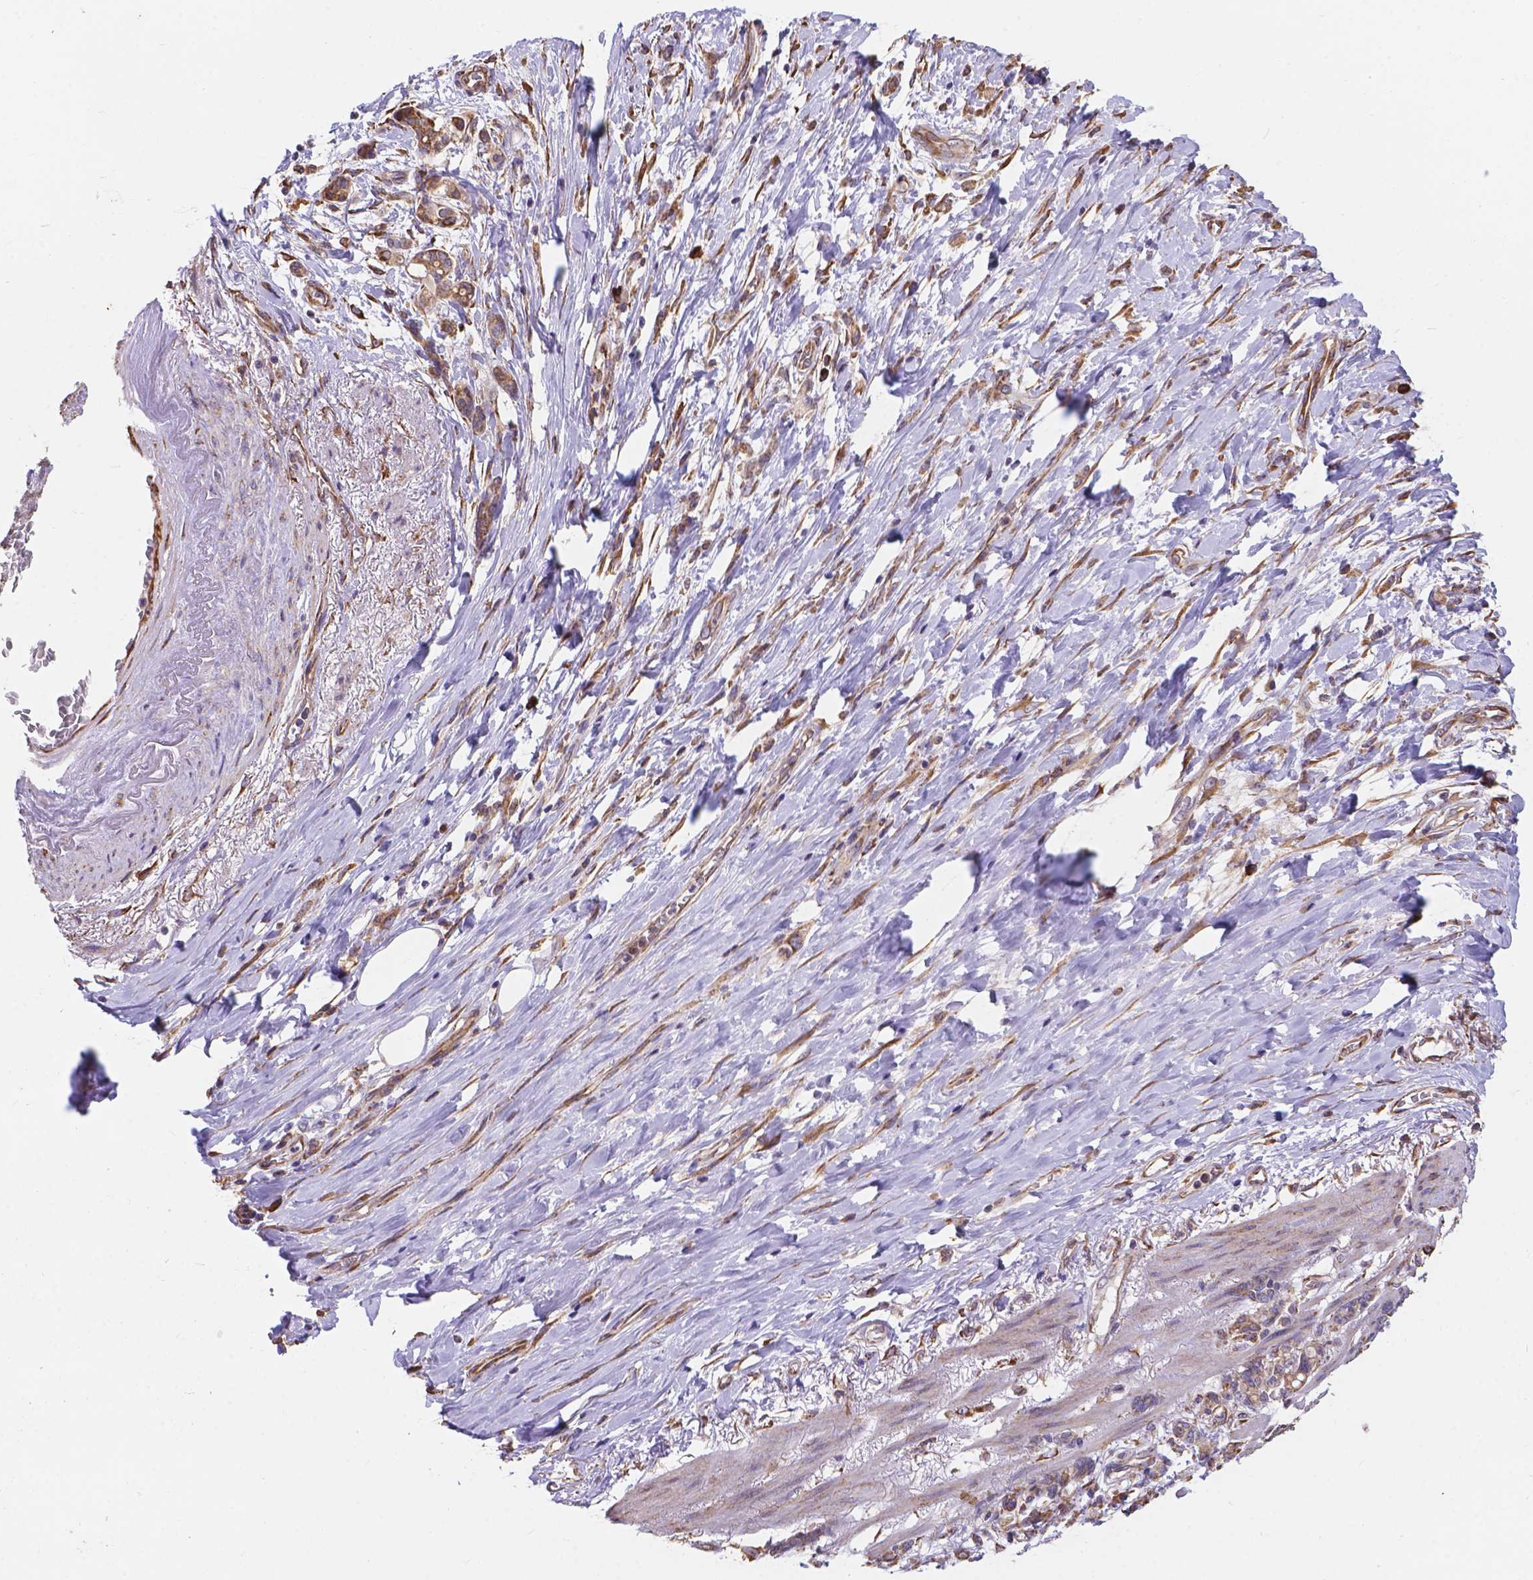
{"staining": {"intensity": "moderate", "quantity": ">75%", "location": "cytoplasmic/membranous"}, "tissue": "stomach cancer", "cell_type": "Tumor cells", "image_type": "cancer", "snomed": [{"axis": "morphology", "description": "Adenocarcinoma, NOS"}, {"axis": "topography", "description": "Stomach"}], "caption": "Protein staining of stomach cancer (adenocarcinoma) tissue demonstrates moderate cytoplasmic/membranous staining in approximately >75% of tumor cells.", "gene": "IPO11", "patient": {"sex": "female", "age": 84}}